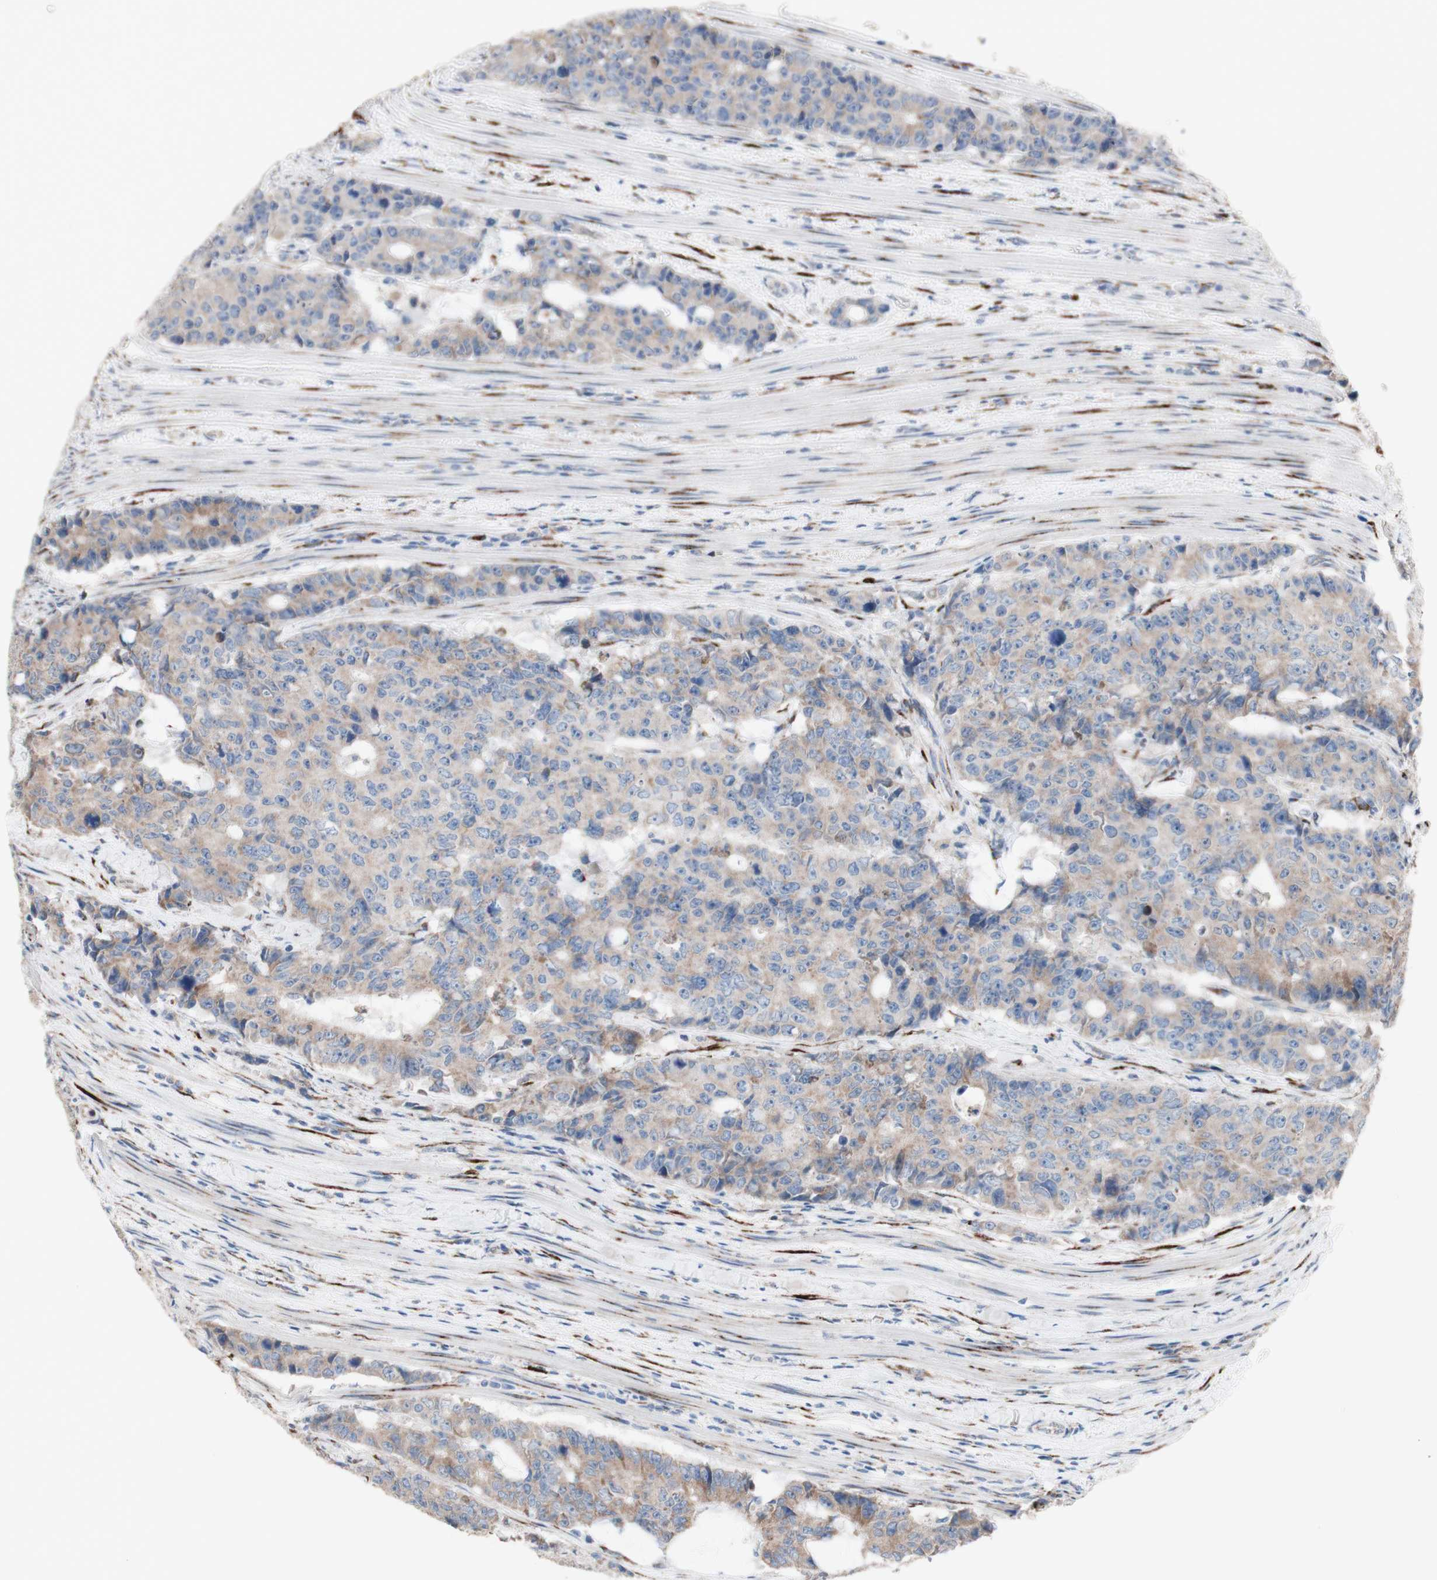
{"staining": {"intensity": "moderate", "quantity": ">75%", "location": "cytoplasmic/membranous"}, "tissue": "colorectal cancer", "cell_type": "Tumor cells", "image_type": "cancer", "snomed": [{"axis": "morphology", "description": "Adenocarcinoma, NOS"}, {"axis": "topography", "description": "Colon"}], "caption": "Protein staining reveals moderate cytoplasmic/membranous expression in about >75% of tumor cells in colorectal cancer.", "gene": "AGPAT5", "patient": {"sex": "female", "age": 86}}